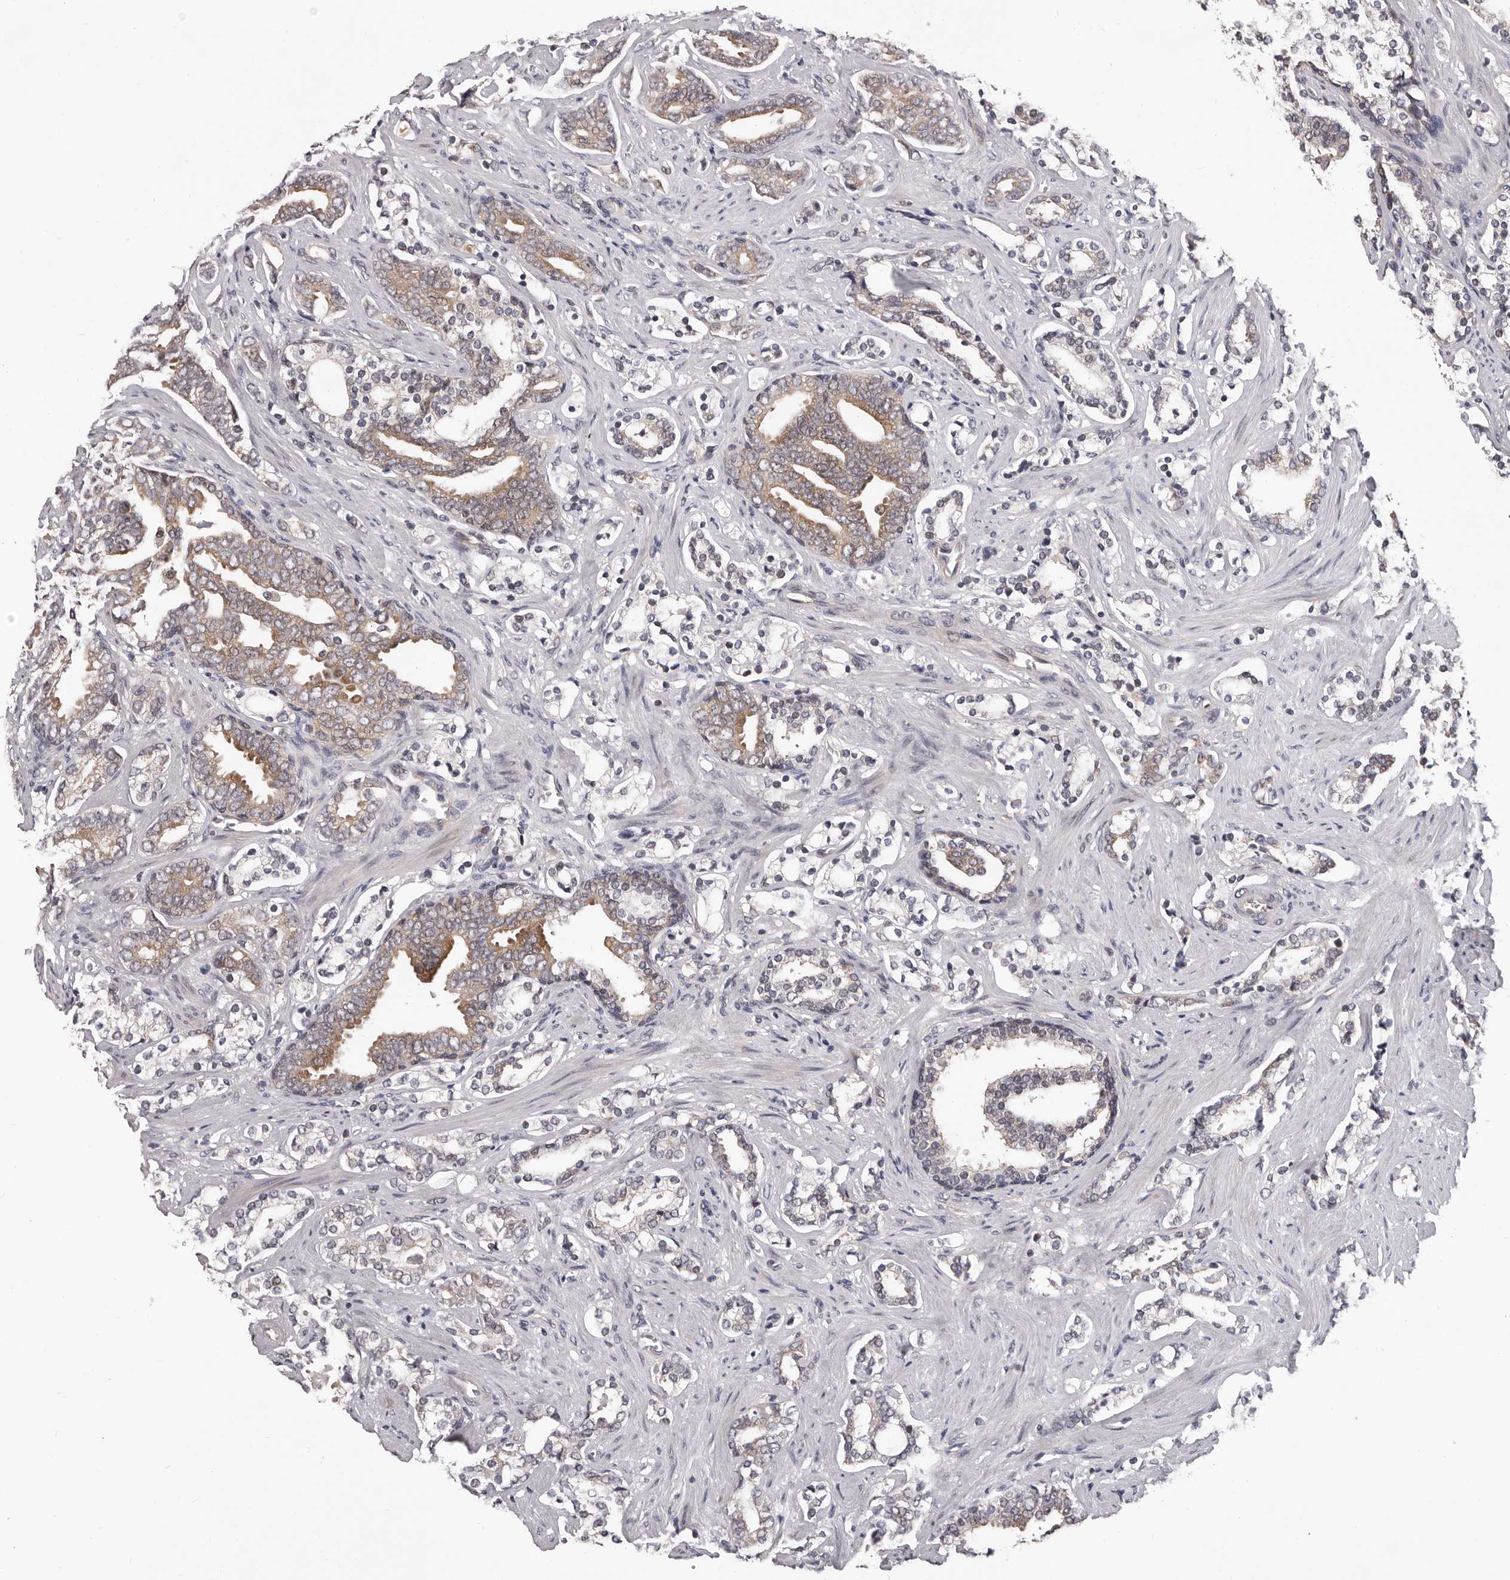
{"staining": {"intensity": "weak", "quantity": "25%-75%", "location": "cytoplasmic/membranous"}, "tissue": "prostate cancer", "cell_type": "Tumor cells", "image_type": "cancer", "snomed": [{"axis": "morphology", "description": "Adenocarcinoma, Medium grade"}, {"axis": "topography", "description": "Prostate"}], "caption": "There is low levels of weak cytoplasmic/membranous staining in tumor cells of prostate cancer, as demonstrated by immunohistochemical staining (brown color).", "gene": "MED8", "patient": {"sex": "male", "age": 67}}